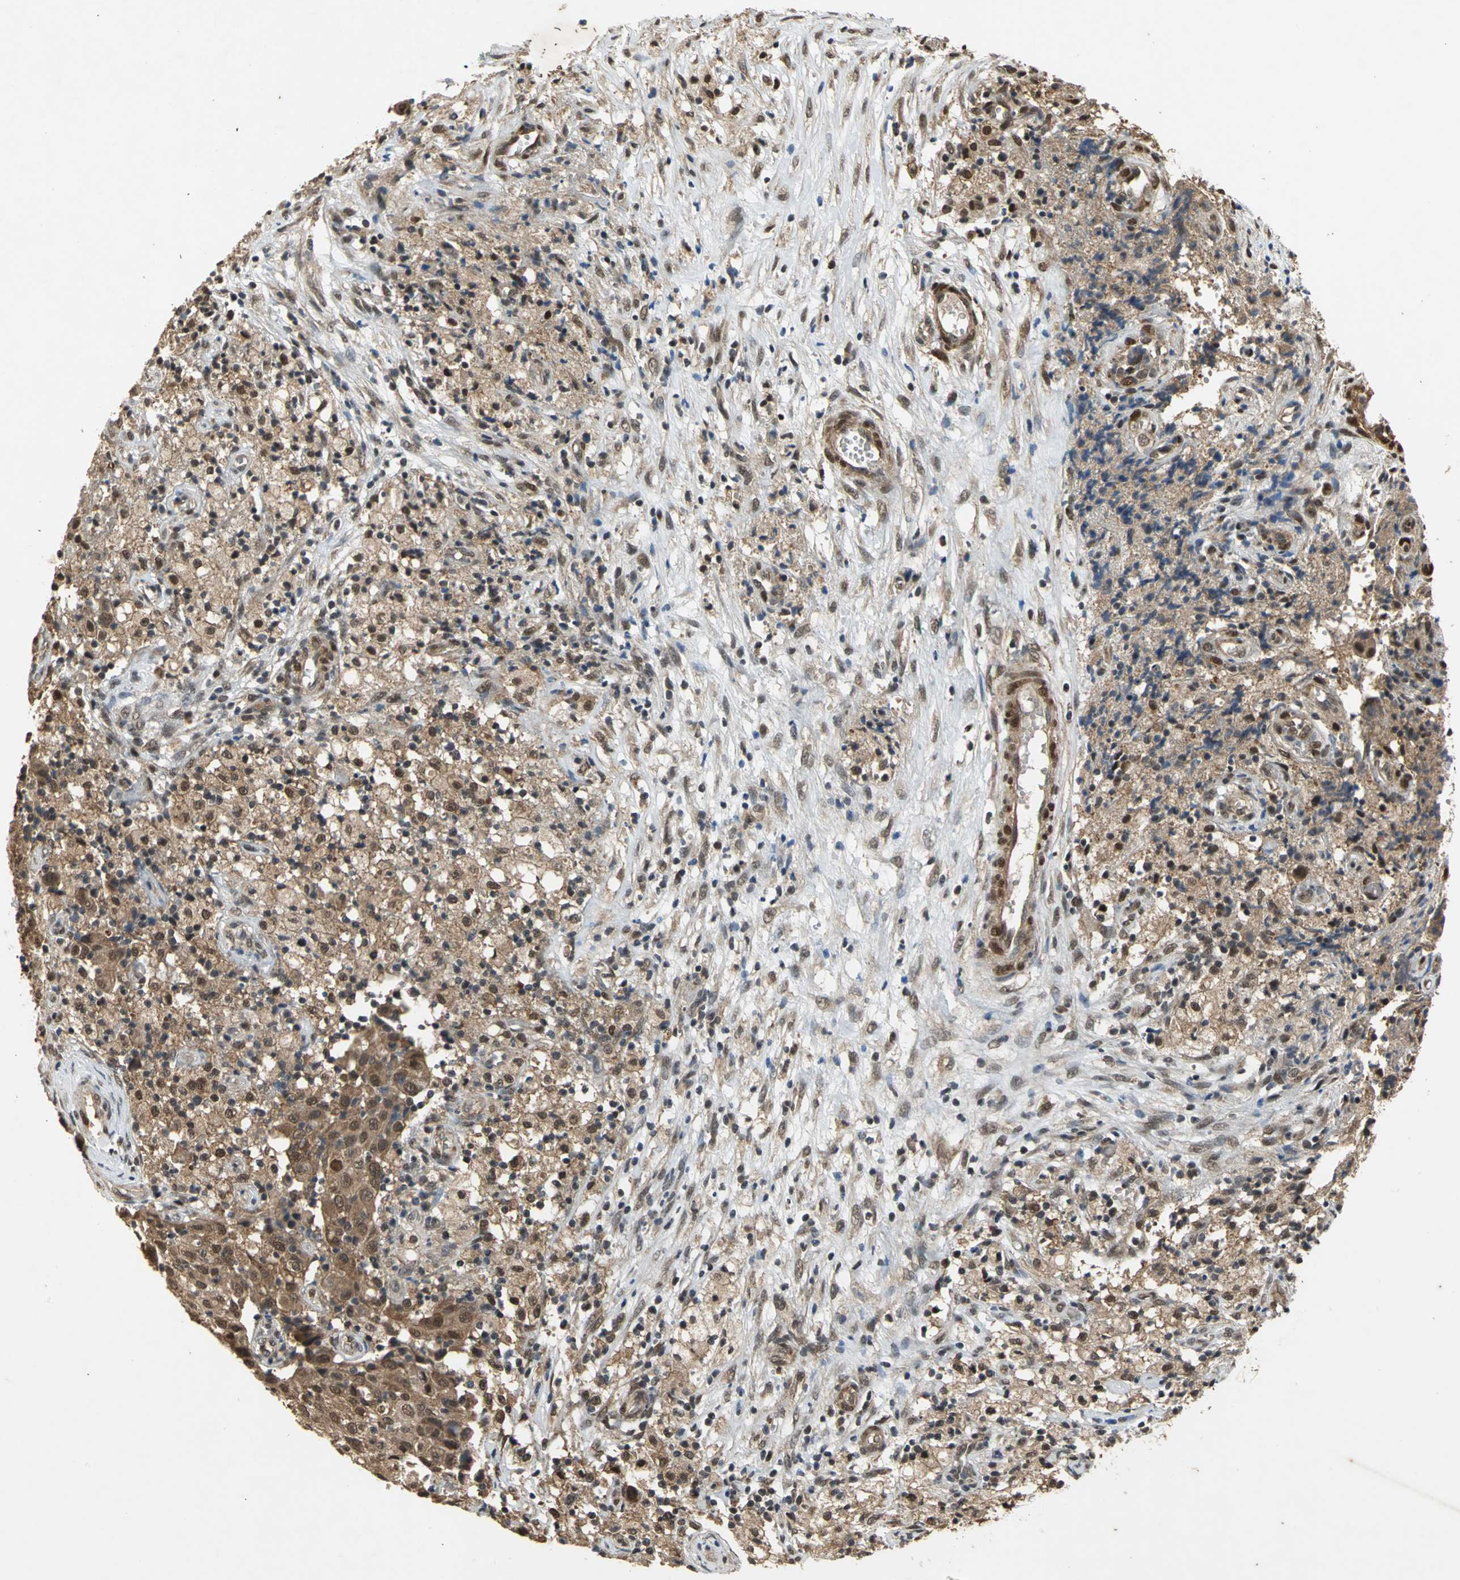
{"staining": {"intensity": "moderate", "quantity": ">75%", "location": "cytoplasmic/membranous"}, "tissue": "ovarian cancer", "cell_type": "Tumor cells", "image_type": "cancer", "snomed": [{"axis": "morphology", "description": "Carcinoma, endometroid"}, {"axis": "topography", "description": "Ovary"}], "caption": "A medium amount of moderate cytoplasmic/membranous positivity is present in approximately >75% of tumor cells in ovarian endometroid carcinoma tissue.", "gene": "NOTCH3", "patient": {"sex": "female", "age": 42}}